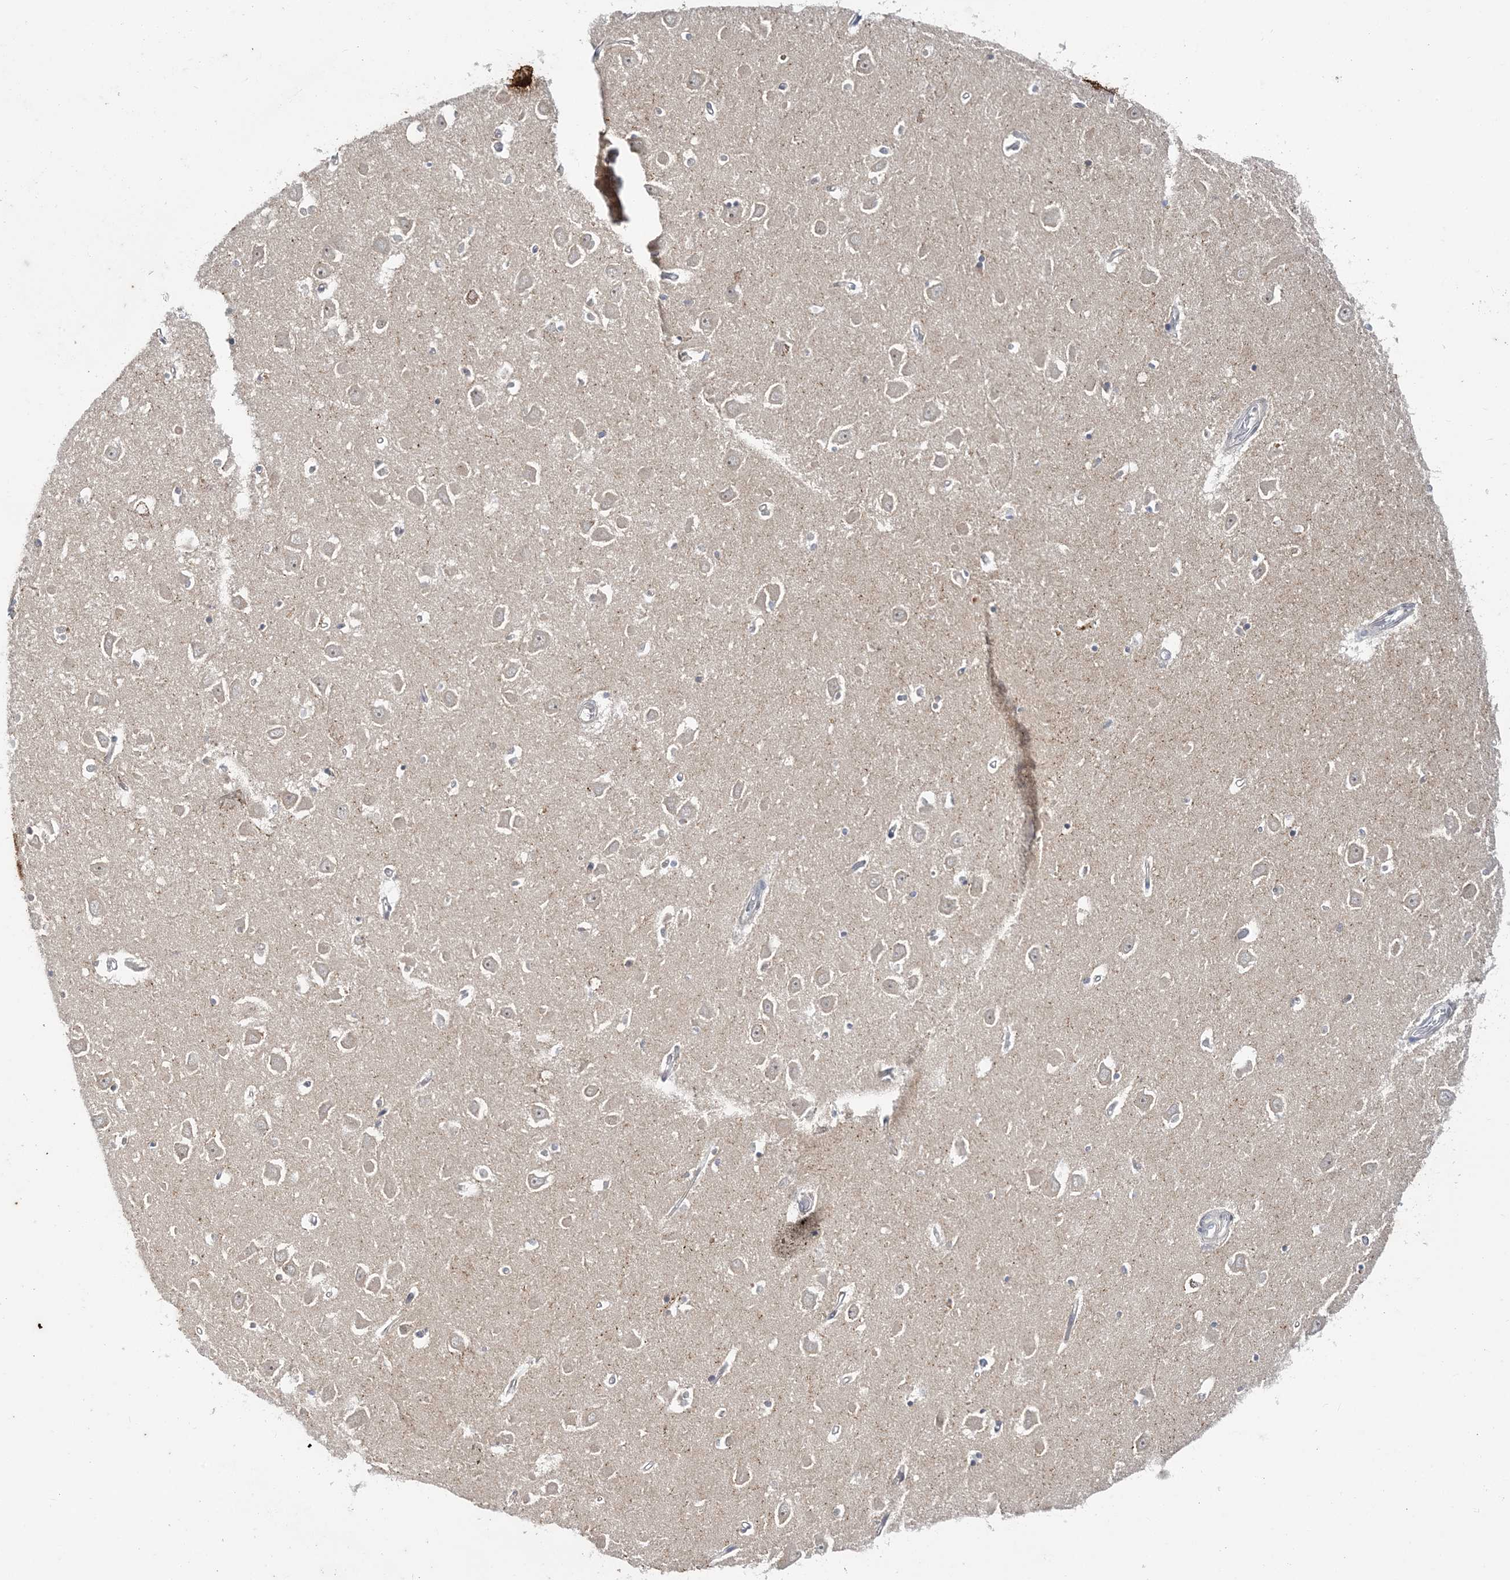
{"staining": {"intensity": "weak", "quantity": "25%-75%", "location": "cytoplasmic/membranous"}, "tissue": "hippocampus", "cell_type": "Glial cells", "image_type": "normal", "snomed": [{"axis": "morphology", "description": "Normal tissue, NOS"}, {"axis": "topography", "description": "Hippocampus"}], "caption": "Immunohistochemistry histopathology image of unremarkable hippocampus: human hippocampus stained using immunohistochemistry (IHC) demonstrates low levels of weak protein expression localized specifically in the cytoplasmic/membranous of glial cells, appearing as a cytoplasmic/membranous brown color.", "gene": "LEXM", "patient": {"sex": "male", "age": 70}}